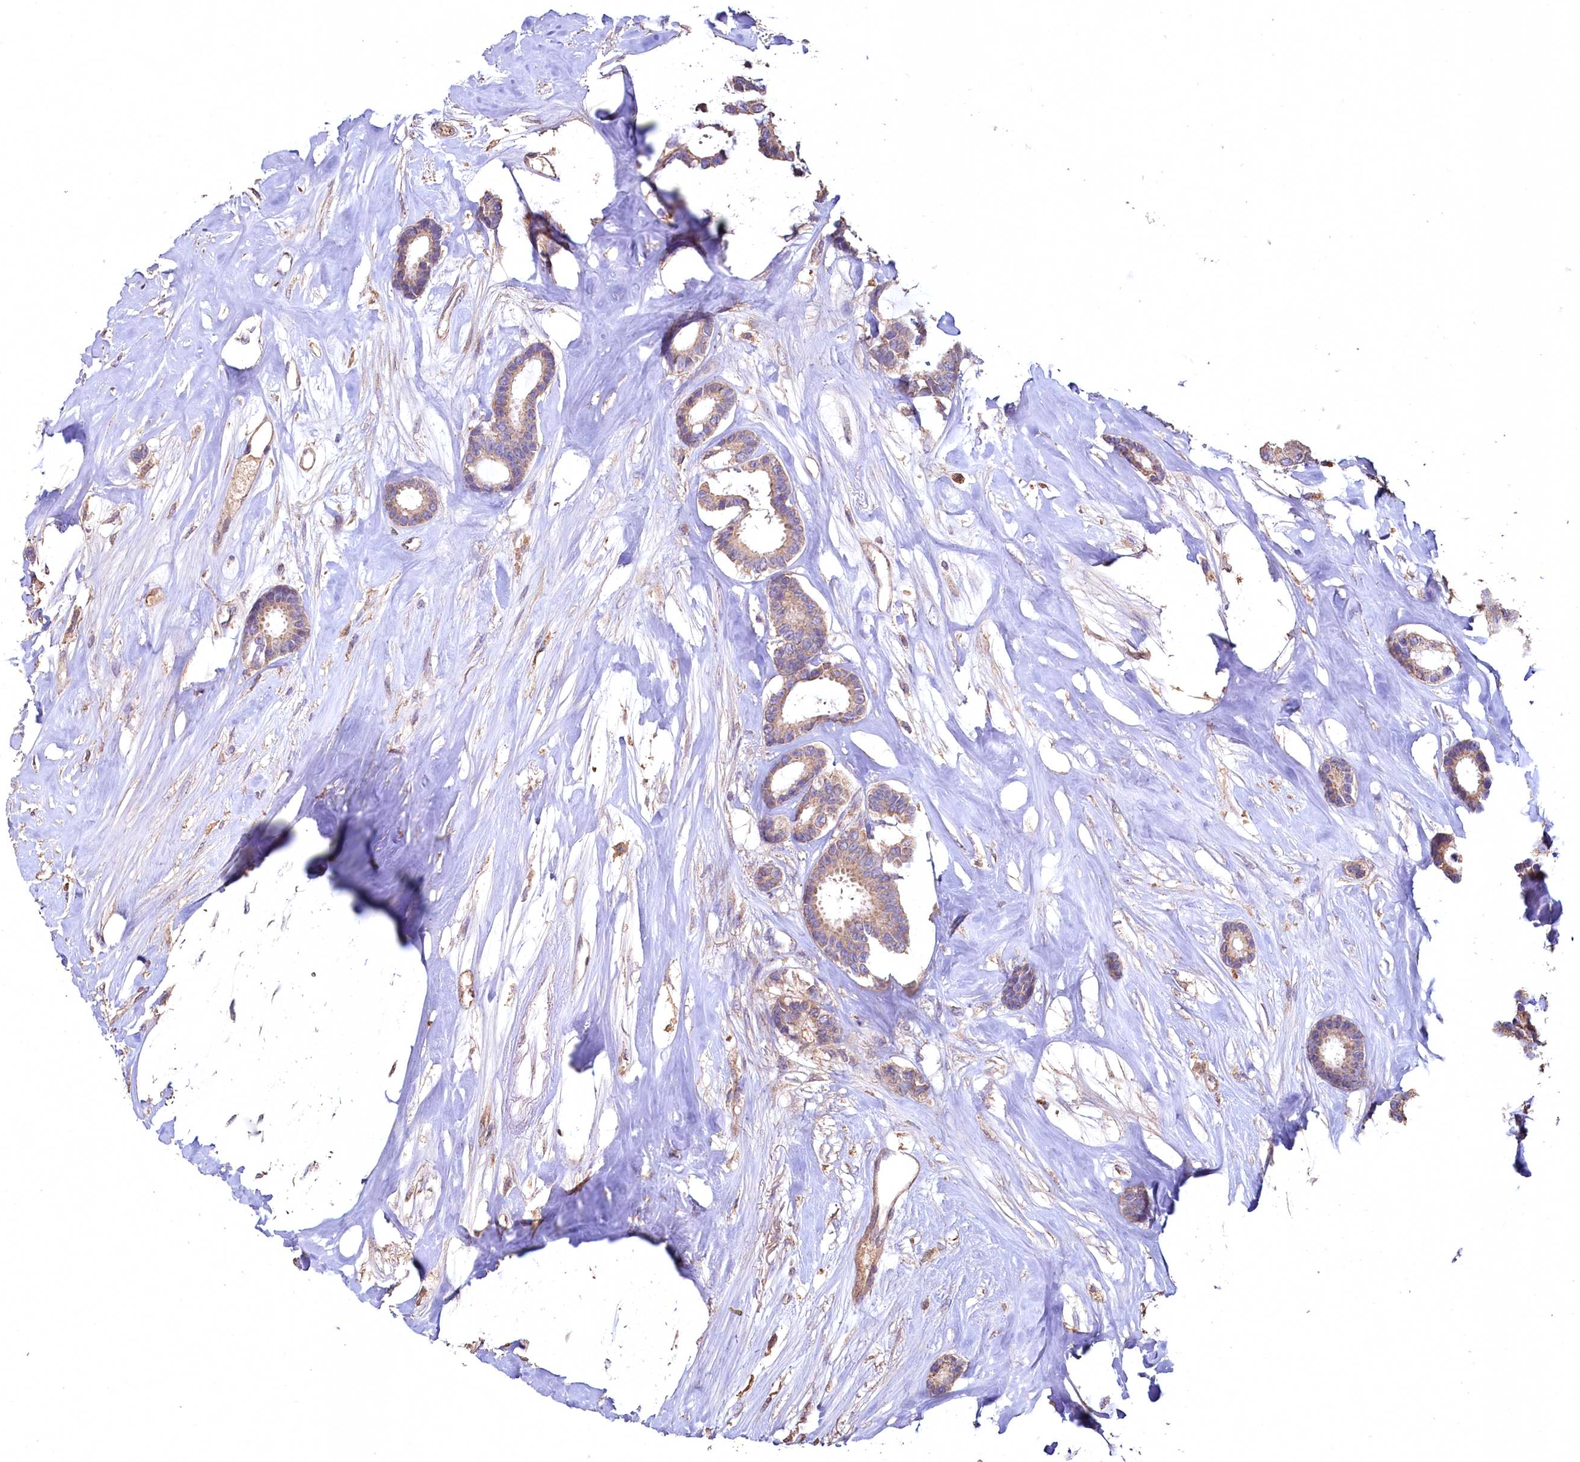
{"staining": {"intensity": "weak", "quantity": ">75%", "location": "cytoplasmic/membranous"}, "tissue": "breast cancer", "cell_type": "Tumor cells", "image_type": "cancer", "snomed": [{"axis": "morphology", "description": "Duct carcinoma"}, {"axis": "topography", "description": "Breast"}], "caption": "A micrograph showing weak cytoplasmic/membranous staining in approximately >75% of tumor cells in breast cancer, as visualized by brown immunohistochemical staining.", "gene": "FUNDC1", "patient": {"sex": "female", "age": 87}}